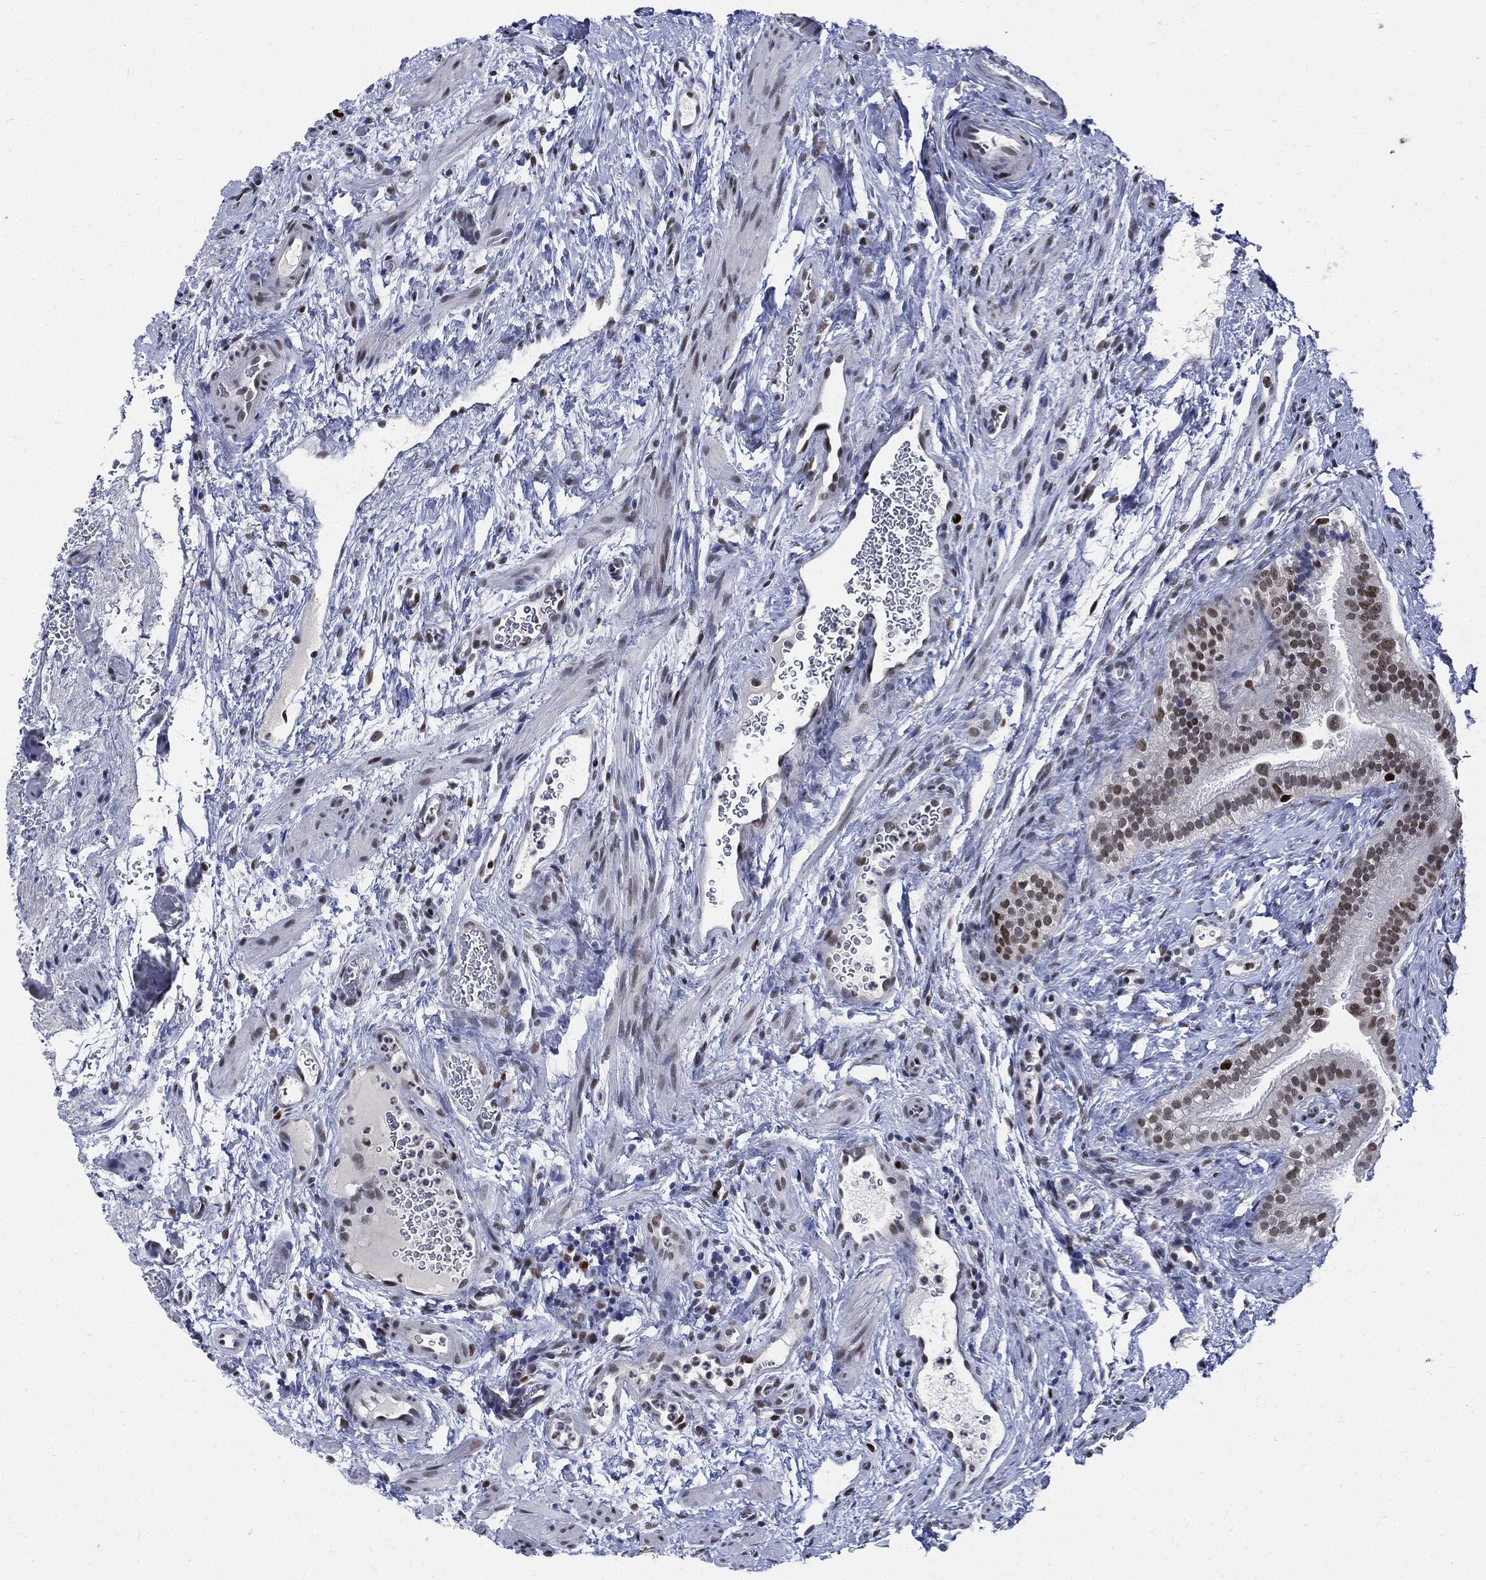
{"staining": {"intensity": "strong", "quantity": "<25%", "location": "nuclear"}, "tissue": "fallopian tube", "cell_type": "Glandular cells", "image_type": "normal", "snomed": [{"axis": "morphology", "description": "Normal tissue, NOS"}, {"axis": "topography", "description": "Fallopian tube"}], "caption": "A brown stain labels strong nuclear staining of a protein in glandular cells of normal fallopian tube.", "gene": "PCNA", "patient": {"sex": "female", "age": 41}}